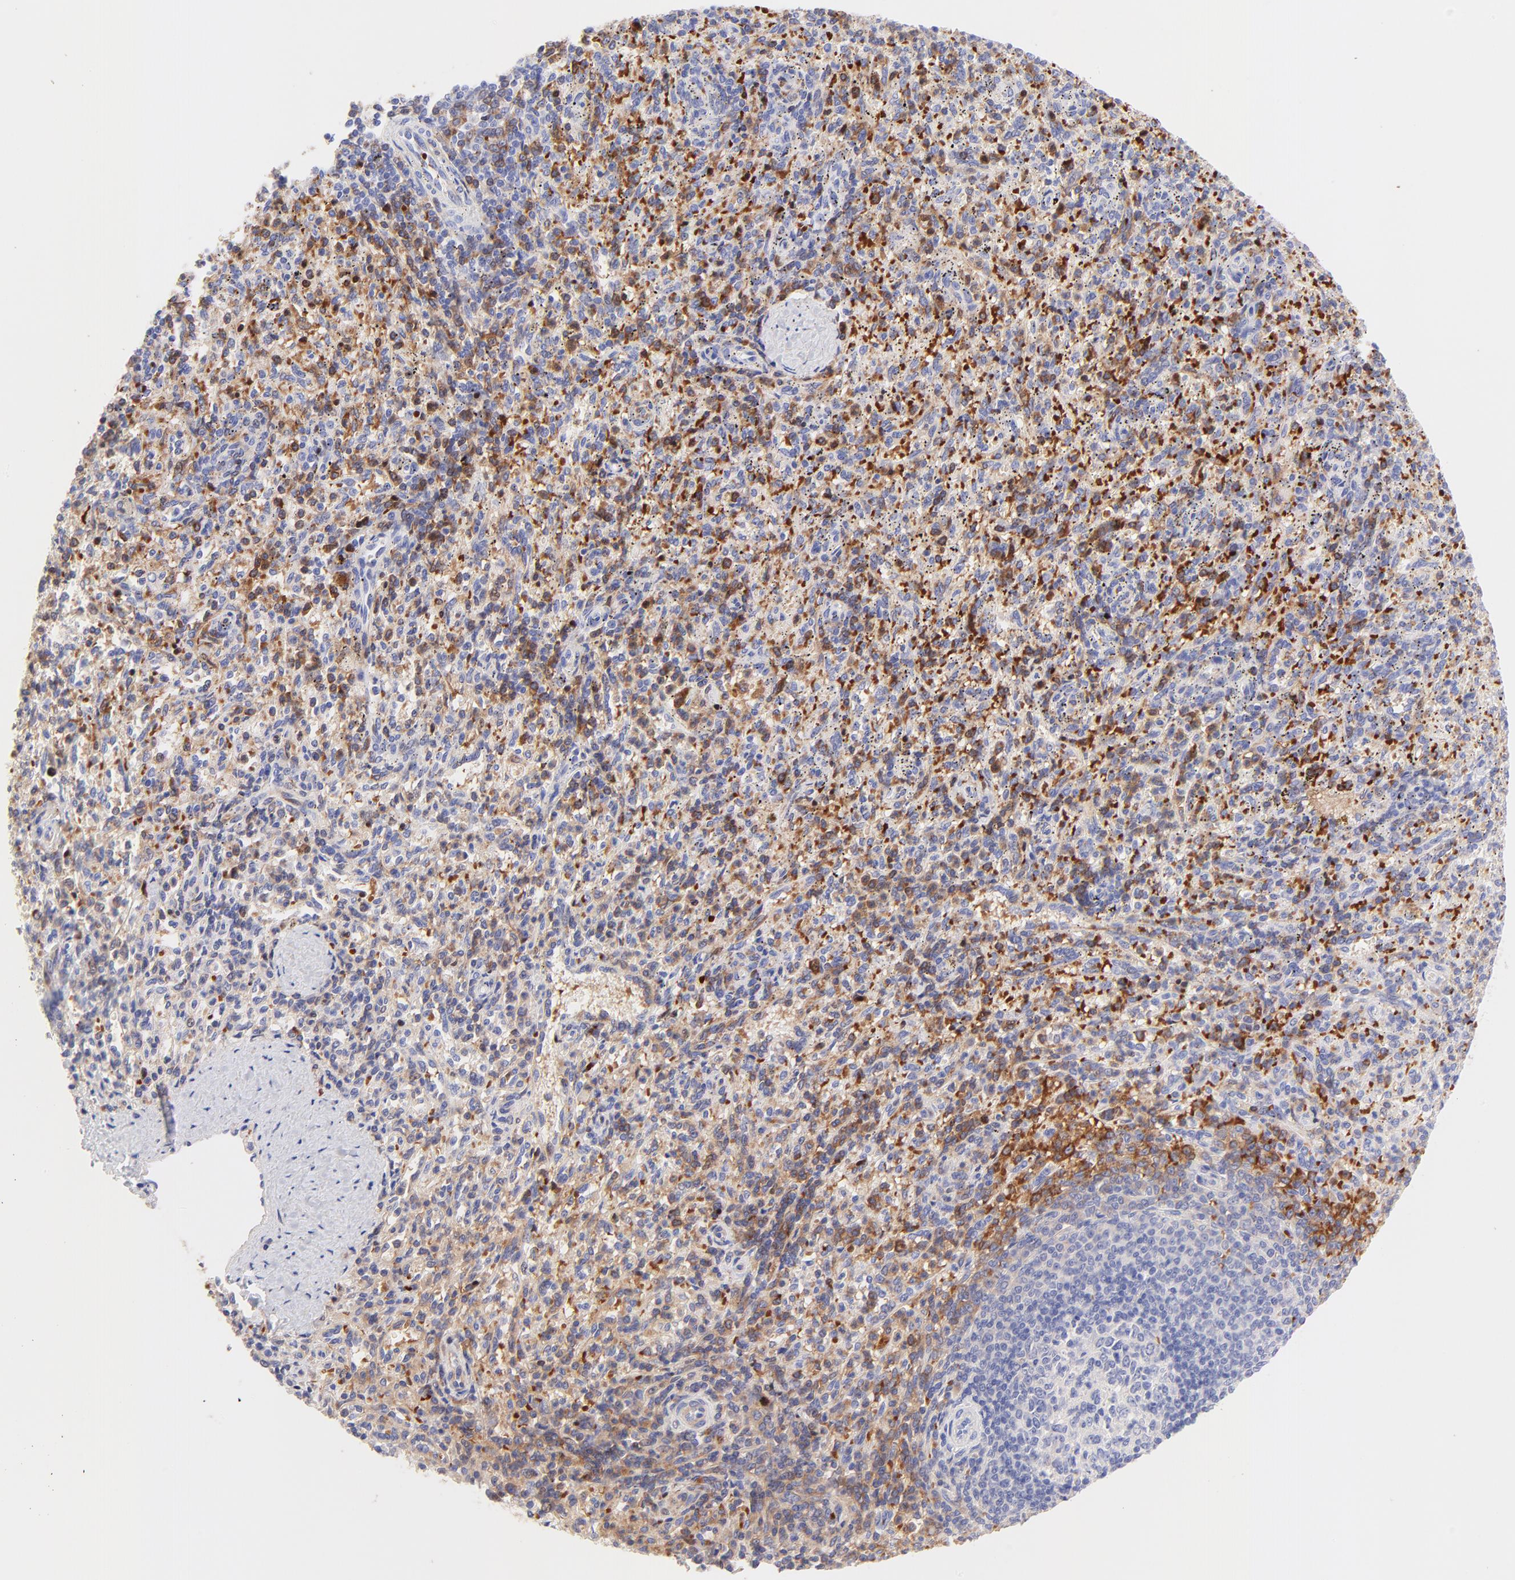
{"staining": {"intensity": "moderate", "quantity": ">75%", "location": "cytoplasmic/membranous"}, "tissue": "spleen", "cell_type": "Cells in red pulp", "image_type": "normal", "snomed": [{"axis": "morphology", "description": "Normal tissue, NOS"}, {"axis": "topography", "description": "Spleen"}], "caption": "IHC photomicrograph of benign human spleen stained for a protein (brown), which shows medium levels of moderate cytoplasmic/membranous staining in about >75% of cells in red pulp.", "gene": "FRMPD3", "patient": {"sex": "female", "age": 10}}